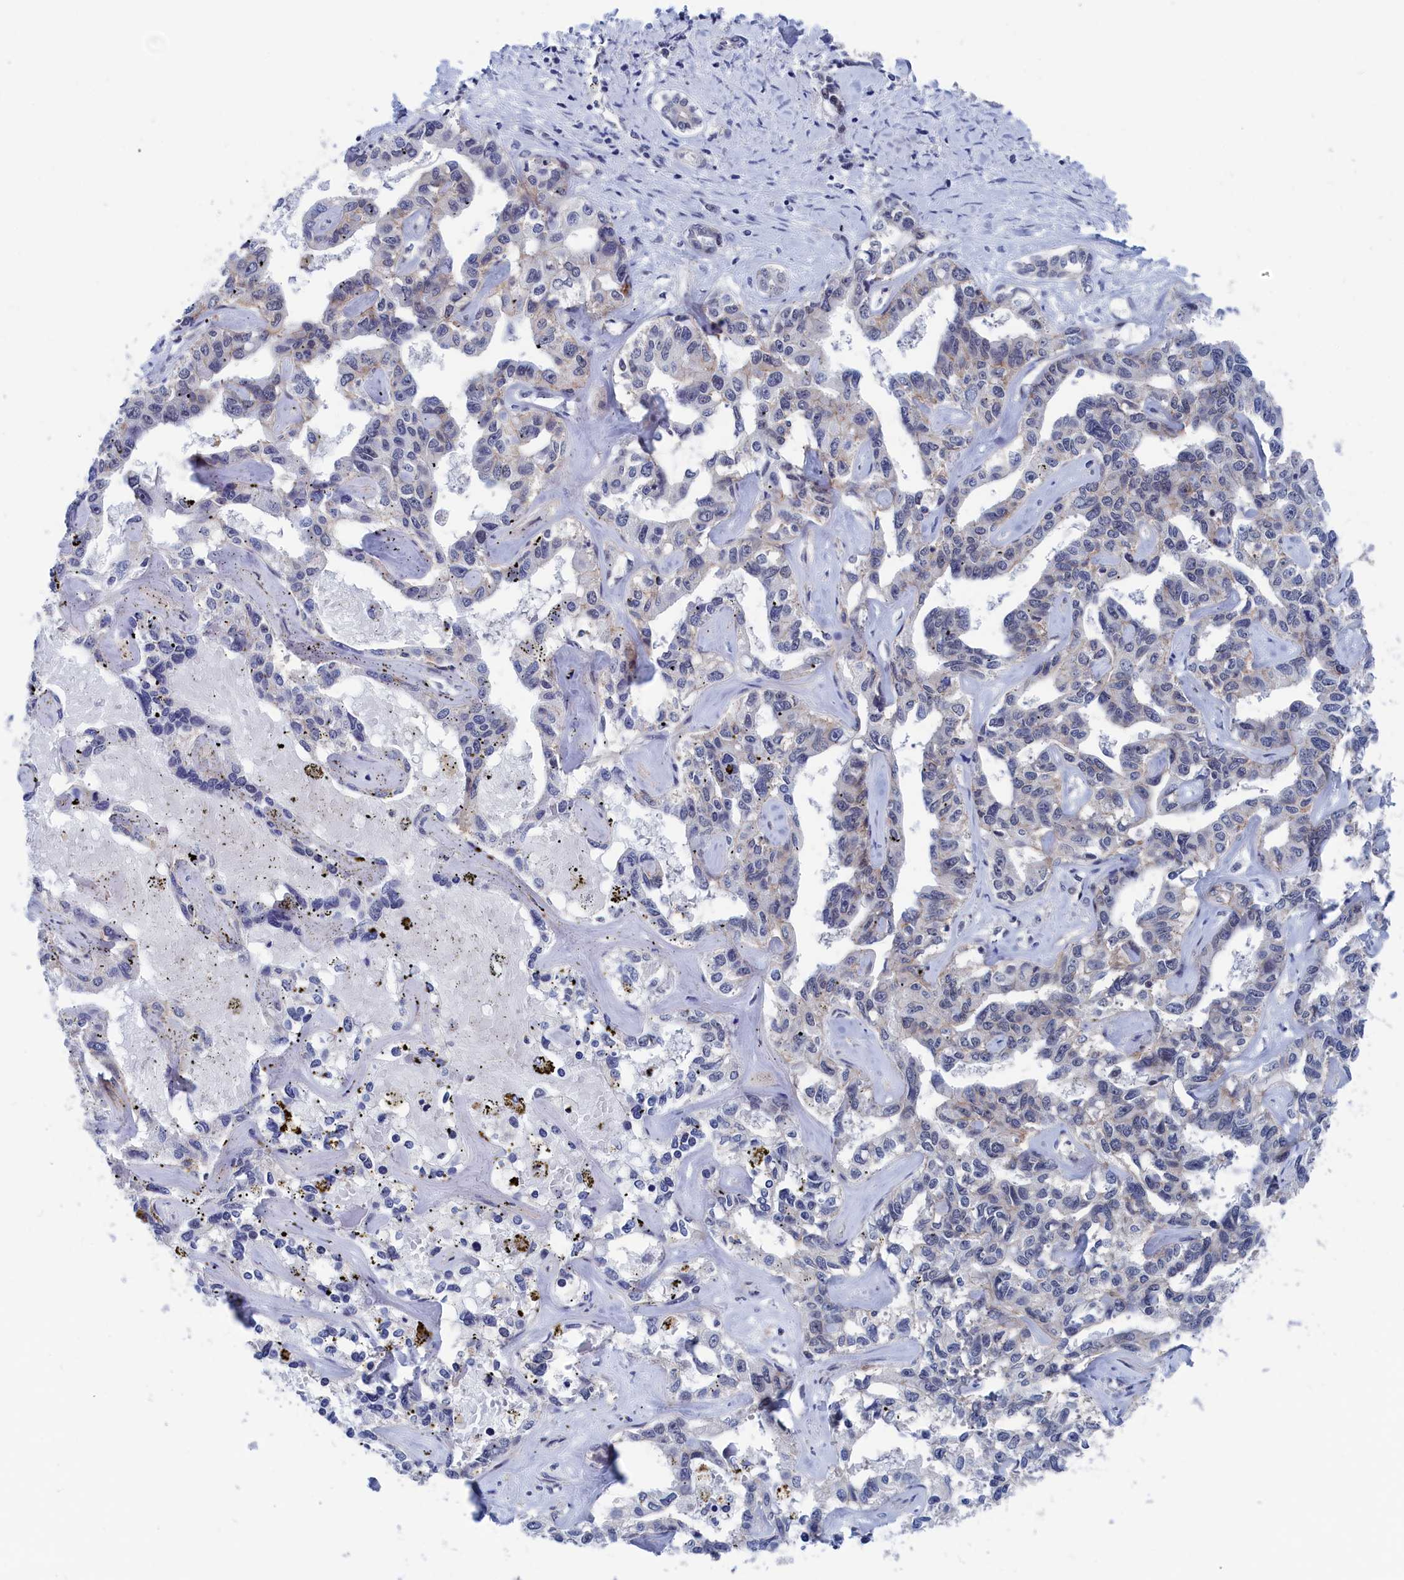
{"staining": {"intensity": "negative", "quantity": "none", "location": "none"}, "tissue": "liver cancer", "cell_type": "Tumor cells", "image_type": "cancer", "snomed": [{"axis": "morphology", "description": "Cholangiocarcinoma"}, {"axis": "topography", "description": "Liver"}], "caption": "DAB (3,3'-diaminobenzidine) immunohistochemical staining of human liver cholangiocarcinoma reveals no significant expression in tumor cells. (DAB (3,3'-diaminobenzidine) immunohistochemistry (IHC) visualized using brightfield microscopy, high magnification).", "gene": "MARCHF3", "patient": {"sex": "male", "age": 59}}